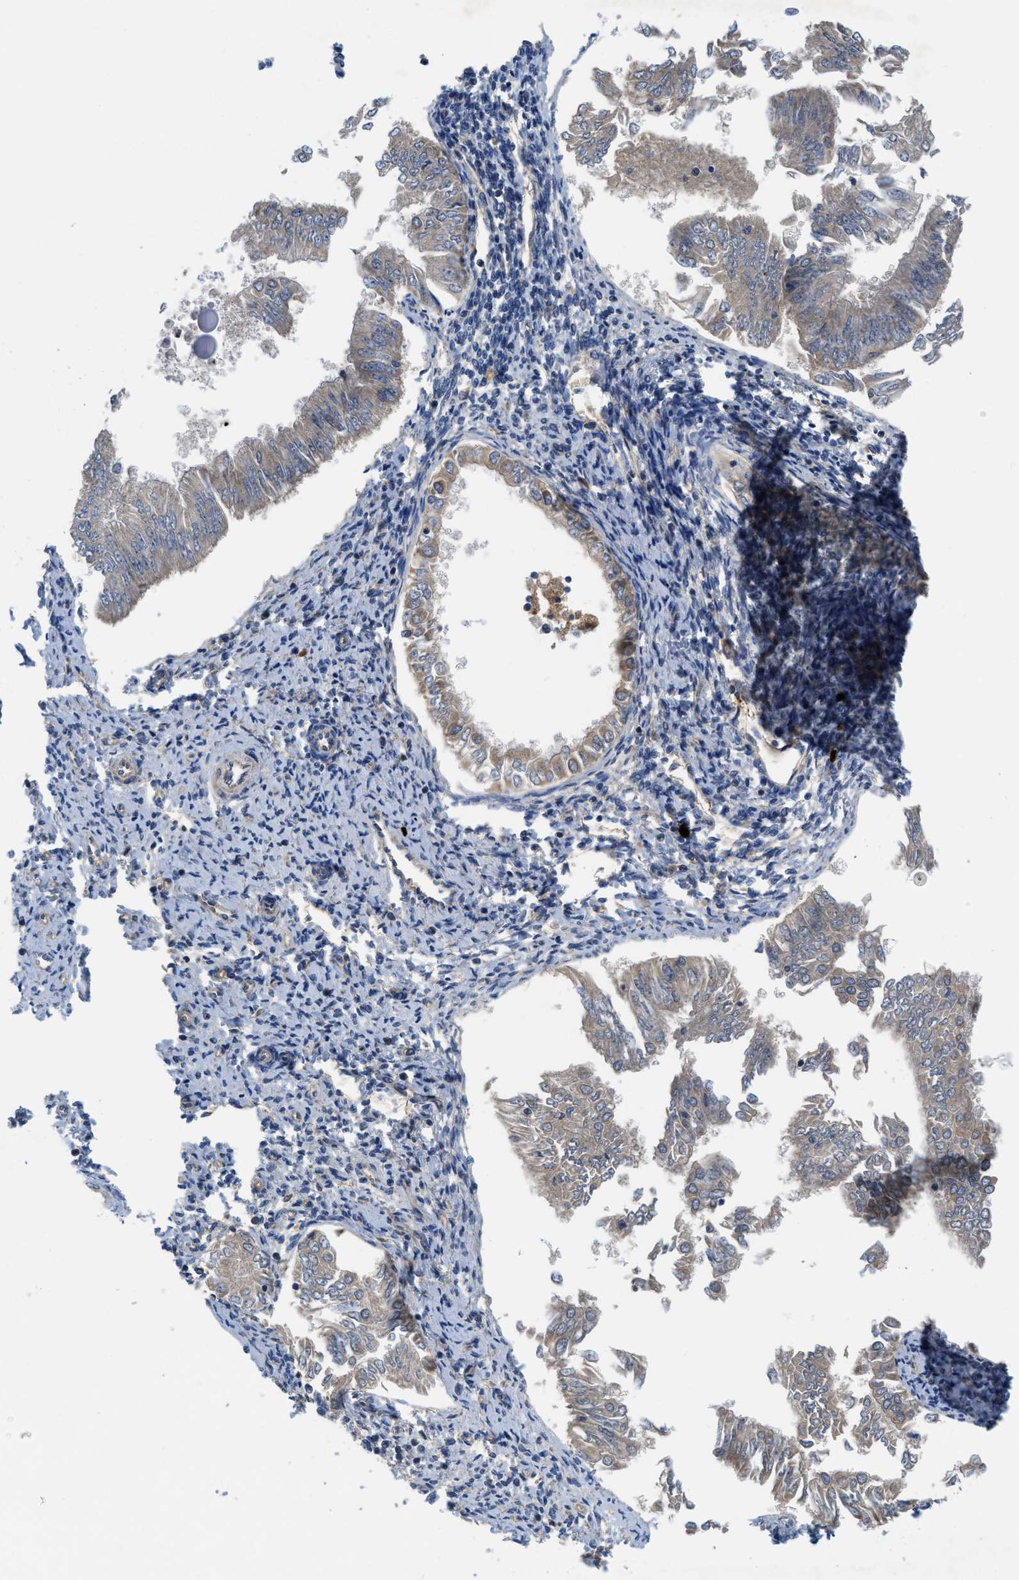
{"staining": {"intensity": "weak", "quantity": "<25%", "location": "cytoplasmic/membranous"}, "tissue": "endometrial cancer", "cell_type": "Tumor cells", "image_type": "cancer", "snomed": [{"axis": "morphology", "description": "Adenocarcinoma, NOS"}, {"axis": "topography", "description": "Endometrium"}], "caption": "Tumor cells show no significant protein expression in endometrial cancer (adenocarcinoma). Brightfield microscopy of immunohistochemistry stained with DAB (brown) and hematoxylin (blue), captured at high magnification.", "gene": "GALK1", "patient": {"sex": "female", "age": 53}}